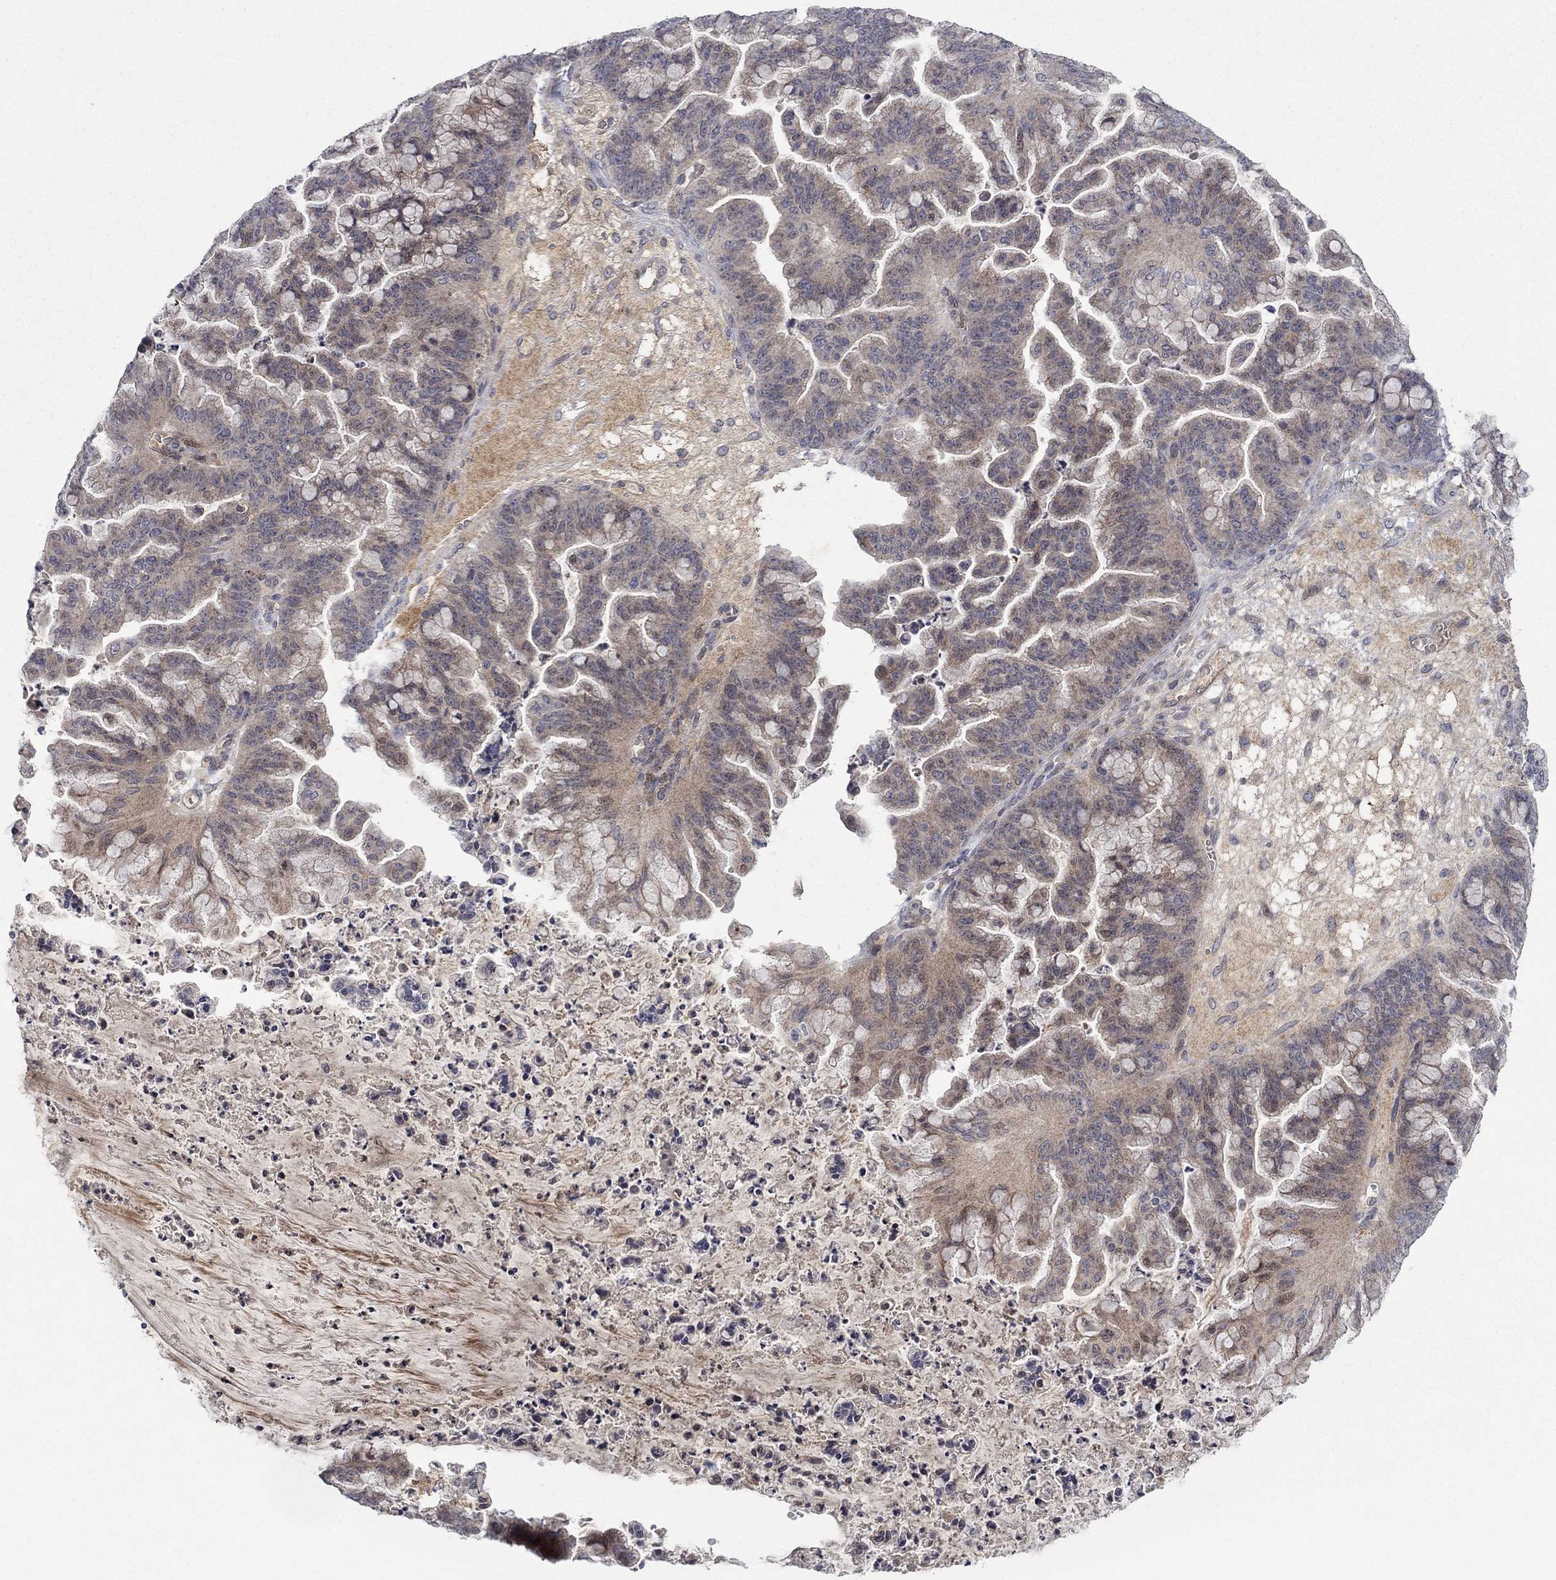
{"staining": {"intensity": "weak", "quantity": ">75%", "location": "cytoplasmic/membranous"}, "tissue": "ovarian cancer", "cell_type": "Tumor cells", "image_type": "cancer", "snomed": [{"axis": "morphology", "description": "Cystadenocarcinoma, mucinous, NOS"}, {"axis": "topography", "description": "Ovary"}], "caption": "Ovarian cancer tissue displays weak cytoplasmic/membranous staining in about >75% of tumor cells, visualized by immunohistochemistry.", "gene": "IL4", "patient": {"sex": "female", "age": 67}}